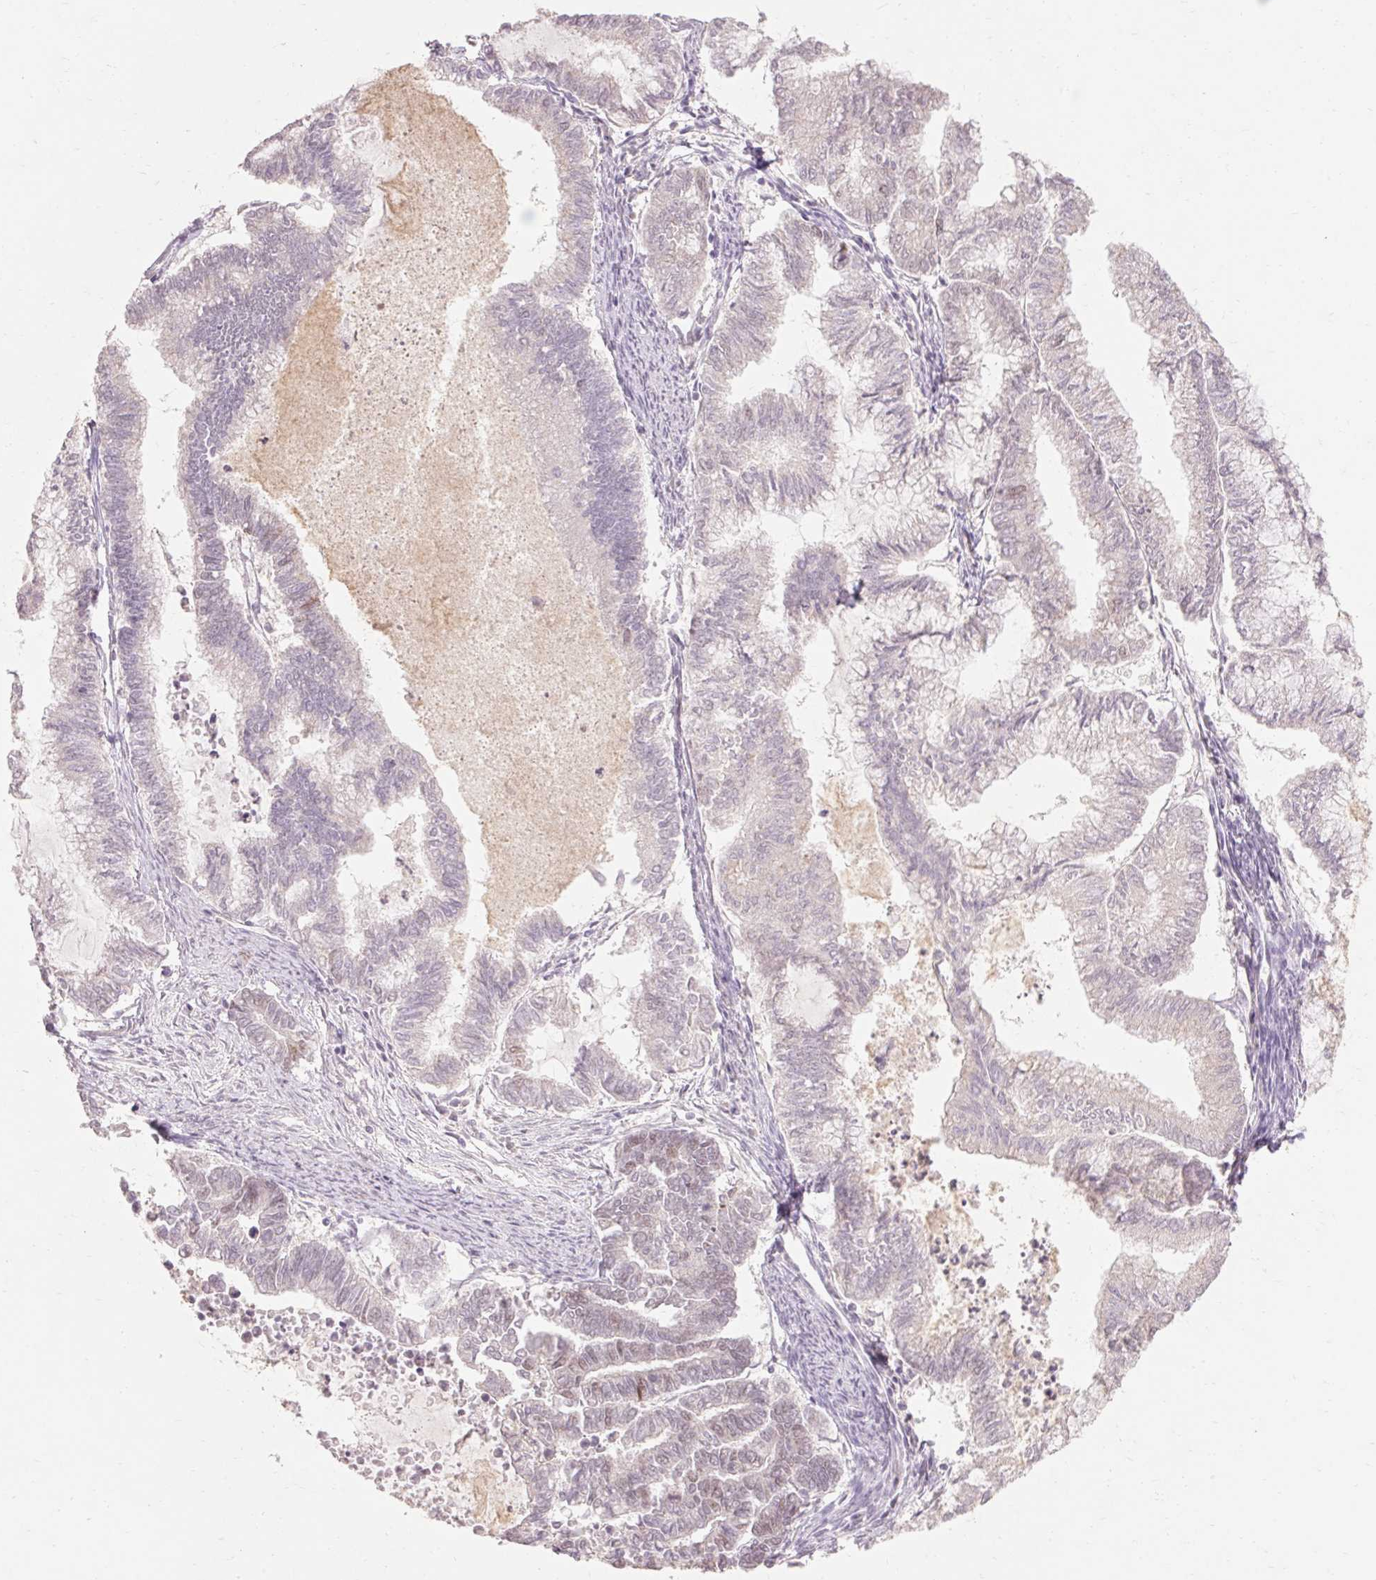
{"staining": {"intensity": "weak", "quantity": "<25%", "location": "nuclear"}, "tissue": "endometrial cancer", "cell_type": "Tumor cells", "image_type": "cancer", "snomed": [{"axis": "morphology", "description": "Adenocarcinoma, NOS"}, {"axis": "topography", "description": "Endometrium"}], "caption": "Immunohistochemical staining of endometrial cancer (adenocarcinoma) displays no significant expression in tumor cells. Brightfield microscopy of immunohistochemistry (IHC) stained with DAB (brown) and hematoxylin (blue), captured at high magnification.", "gene": "SKP2", "patient": {"sex": "female", "age": 79}}